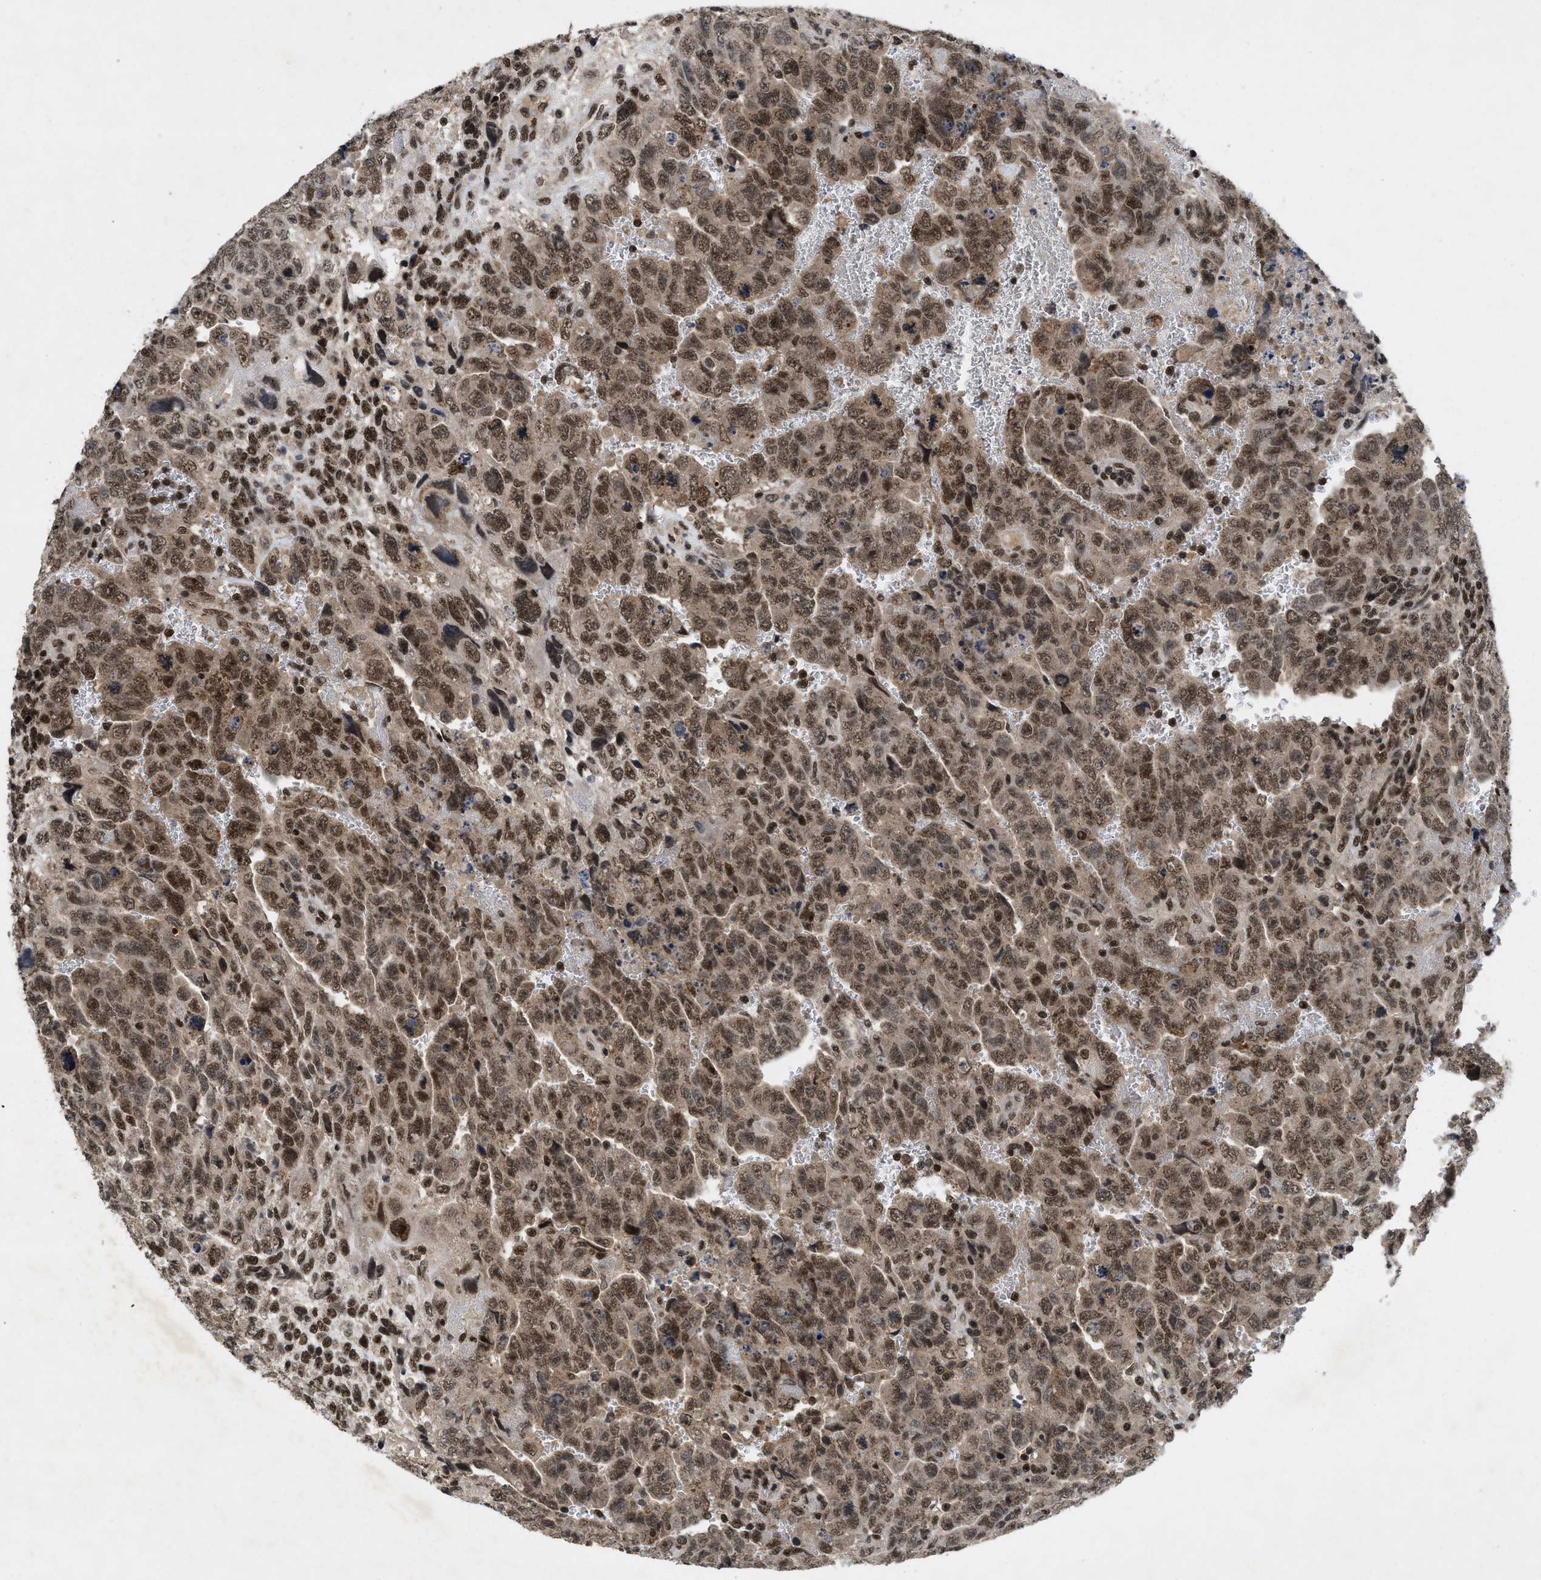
{"staining": {"intensity": "moderate", "quantity": ">75%", "location": "nuclear"}, "tissue": "testis cancer", "cell_type": "Tumor cells", "image_type": "cancer", "snomed": [{"axis": "morphology", "description": "Carcinoma, Embryonal, NOS"}, {"axis": "topography", "description": "Testis"}], "caption": "Tumor cells display medium levels of moderate nuclear positivity in about >75% of cells in embryonal carcinoma (testis). The protein of interest is stained brown, and the nuclei are stained in blue (DAB IHC with brightfield microscopy, high magnification).", "gene": "ZNF346", "patient": {"sex": "male", "age": 28}}